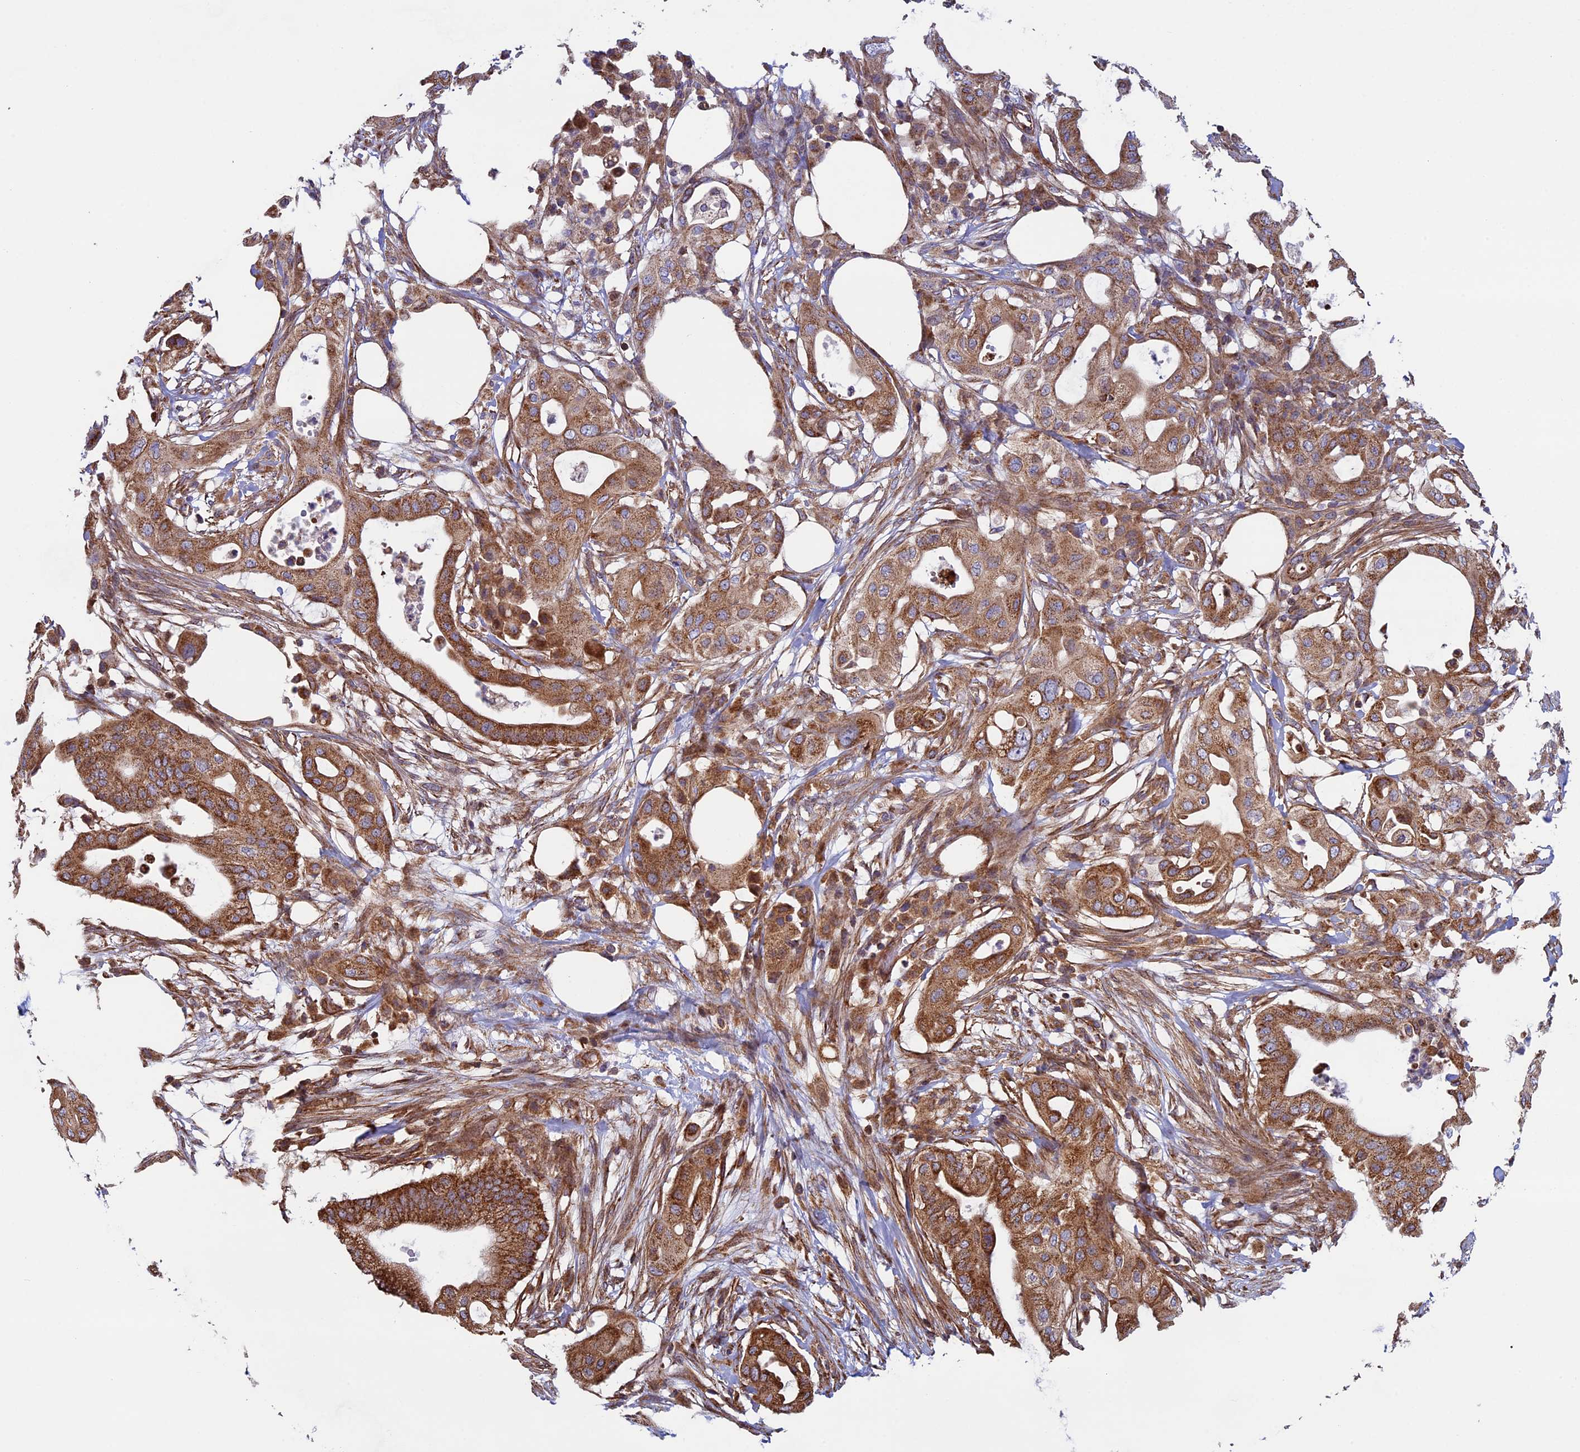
{"staining": {"intensity": "strong", "quantity": ">75%", "location": "cytoplasmic/membranous"}, "tissue": "pancreatic cancer", "cell_type": "Tumor cells", "image_type": "cancer", "snomed": [{"axis": "morphology", "description": "Adenocarcinoma, NOS"}, {"axis": "topography", "description": "Pancreas"}], "caption": "Immunohistochemical staining of human pancreatic adenocarcinoma exhibits high levels of strong cytoplasmic/membranous protein positivity in approximately >75% of tumor cells.", "gene": "CCDC8", "patient": {"sex": "male", "age": 68}}